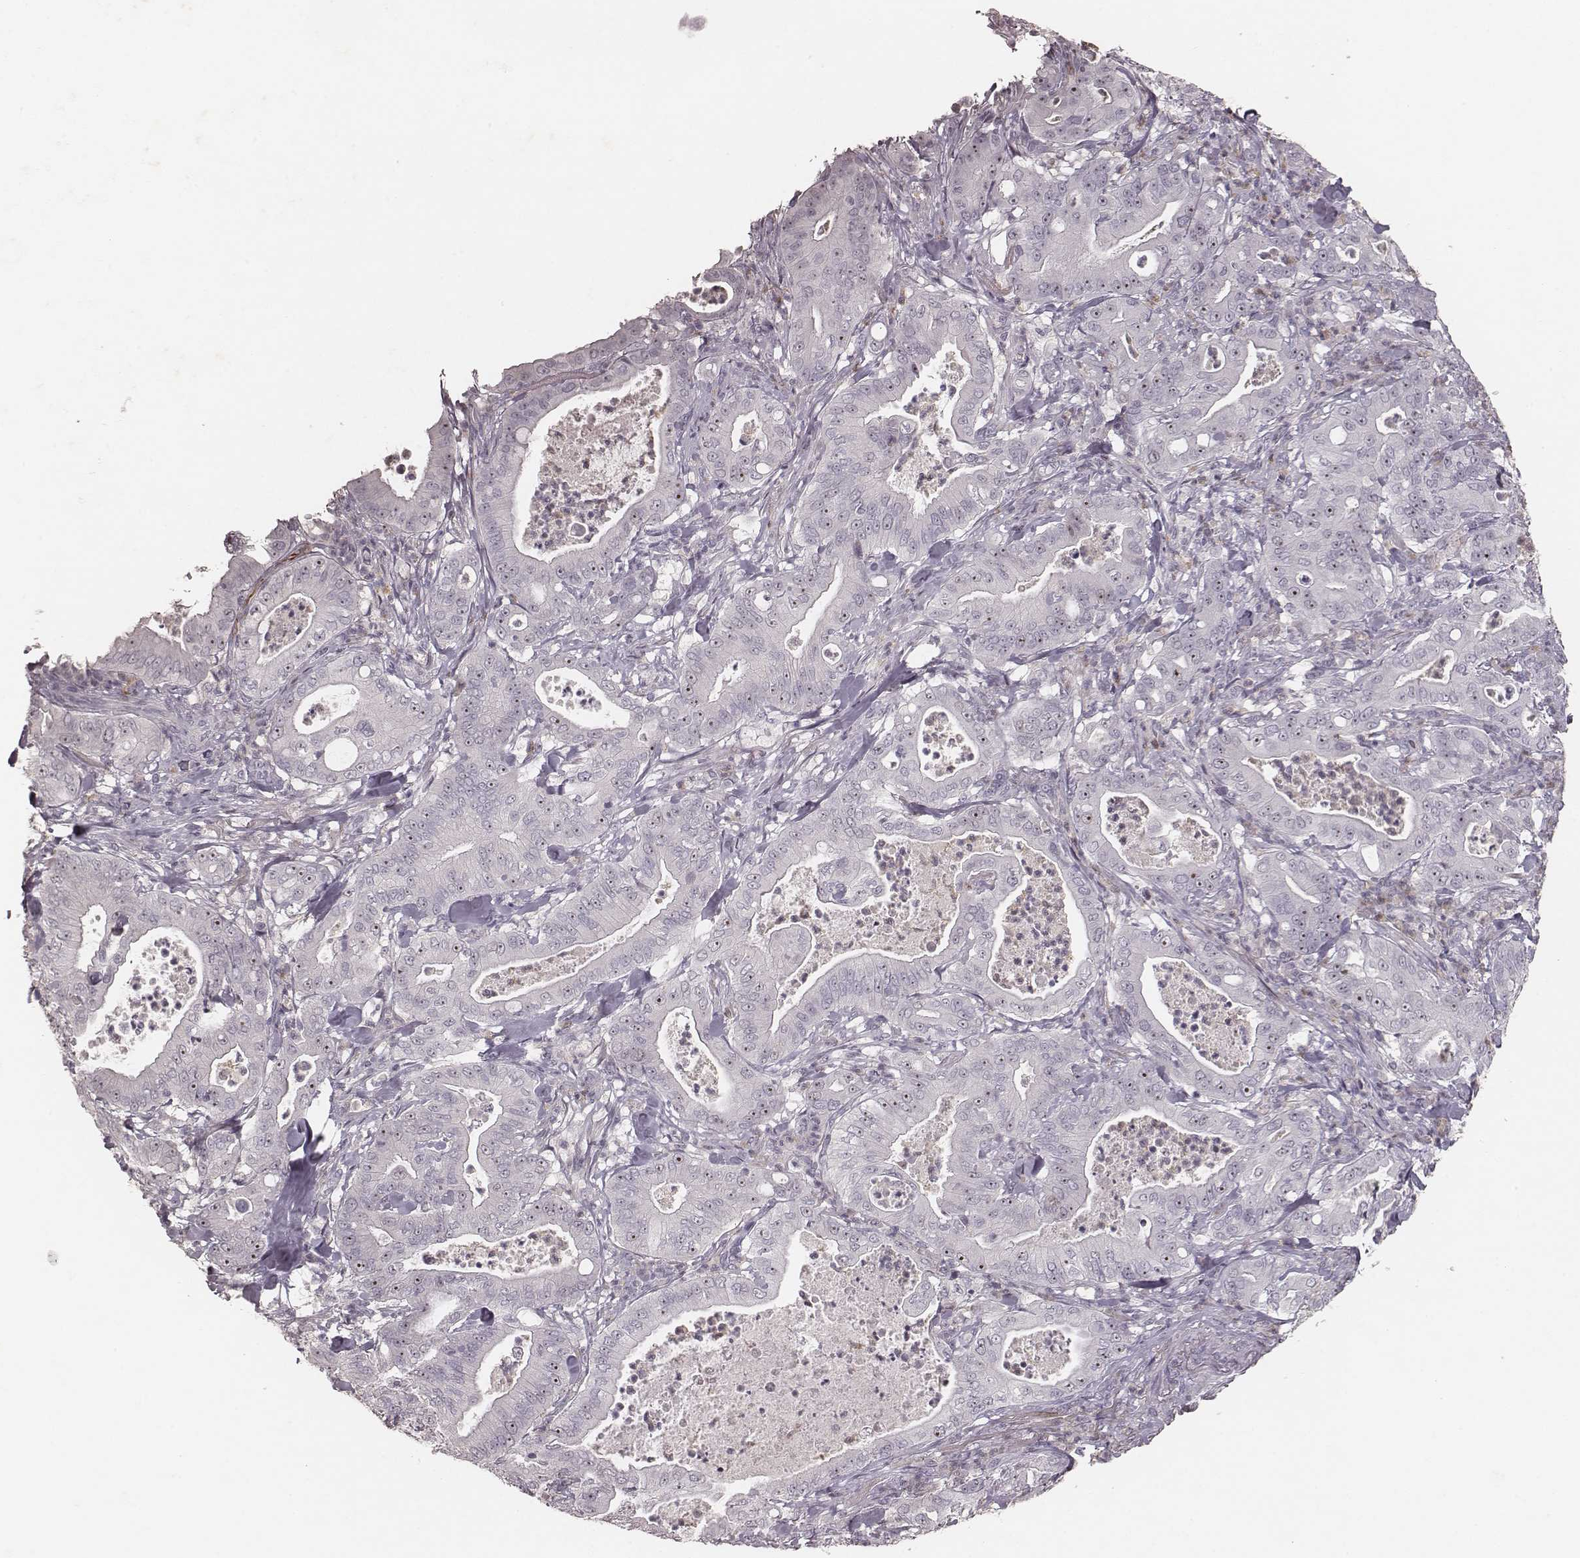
{"staining": {"intensity": "strong", "quantity": "<25%", "location": "nuclear"}, "tissue": "pancreatic cancer", "cell_type": "Tumor cells", "image_type": "cancer", "snomed": [{"axis": "morphology", "description": "Adenocarcinoma, NOS"}, {"axis": "topography", "description": "Pancreas"}], "caption": "The histopathology image demonstrates immunohistochemical staining of pancreatic cancer. There is strong nuclear staining is appreciated in about <25% of tumor cells.", "gene": "MADCAM1", "patient": {"sex": "male", "age": 71}}